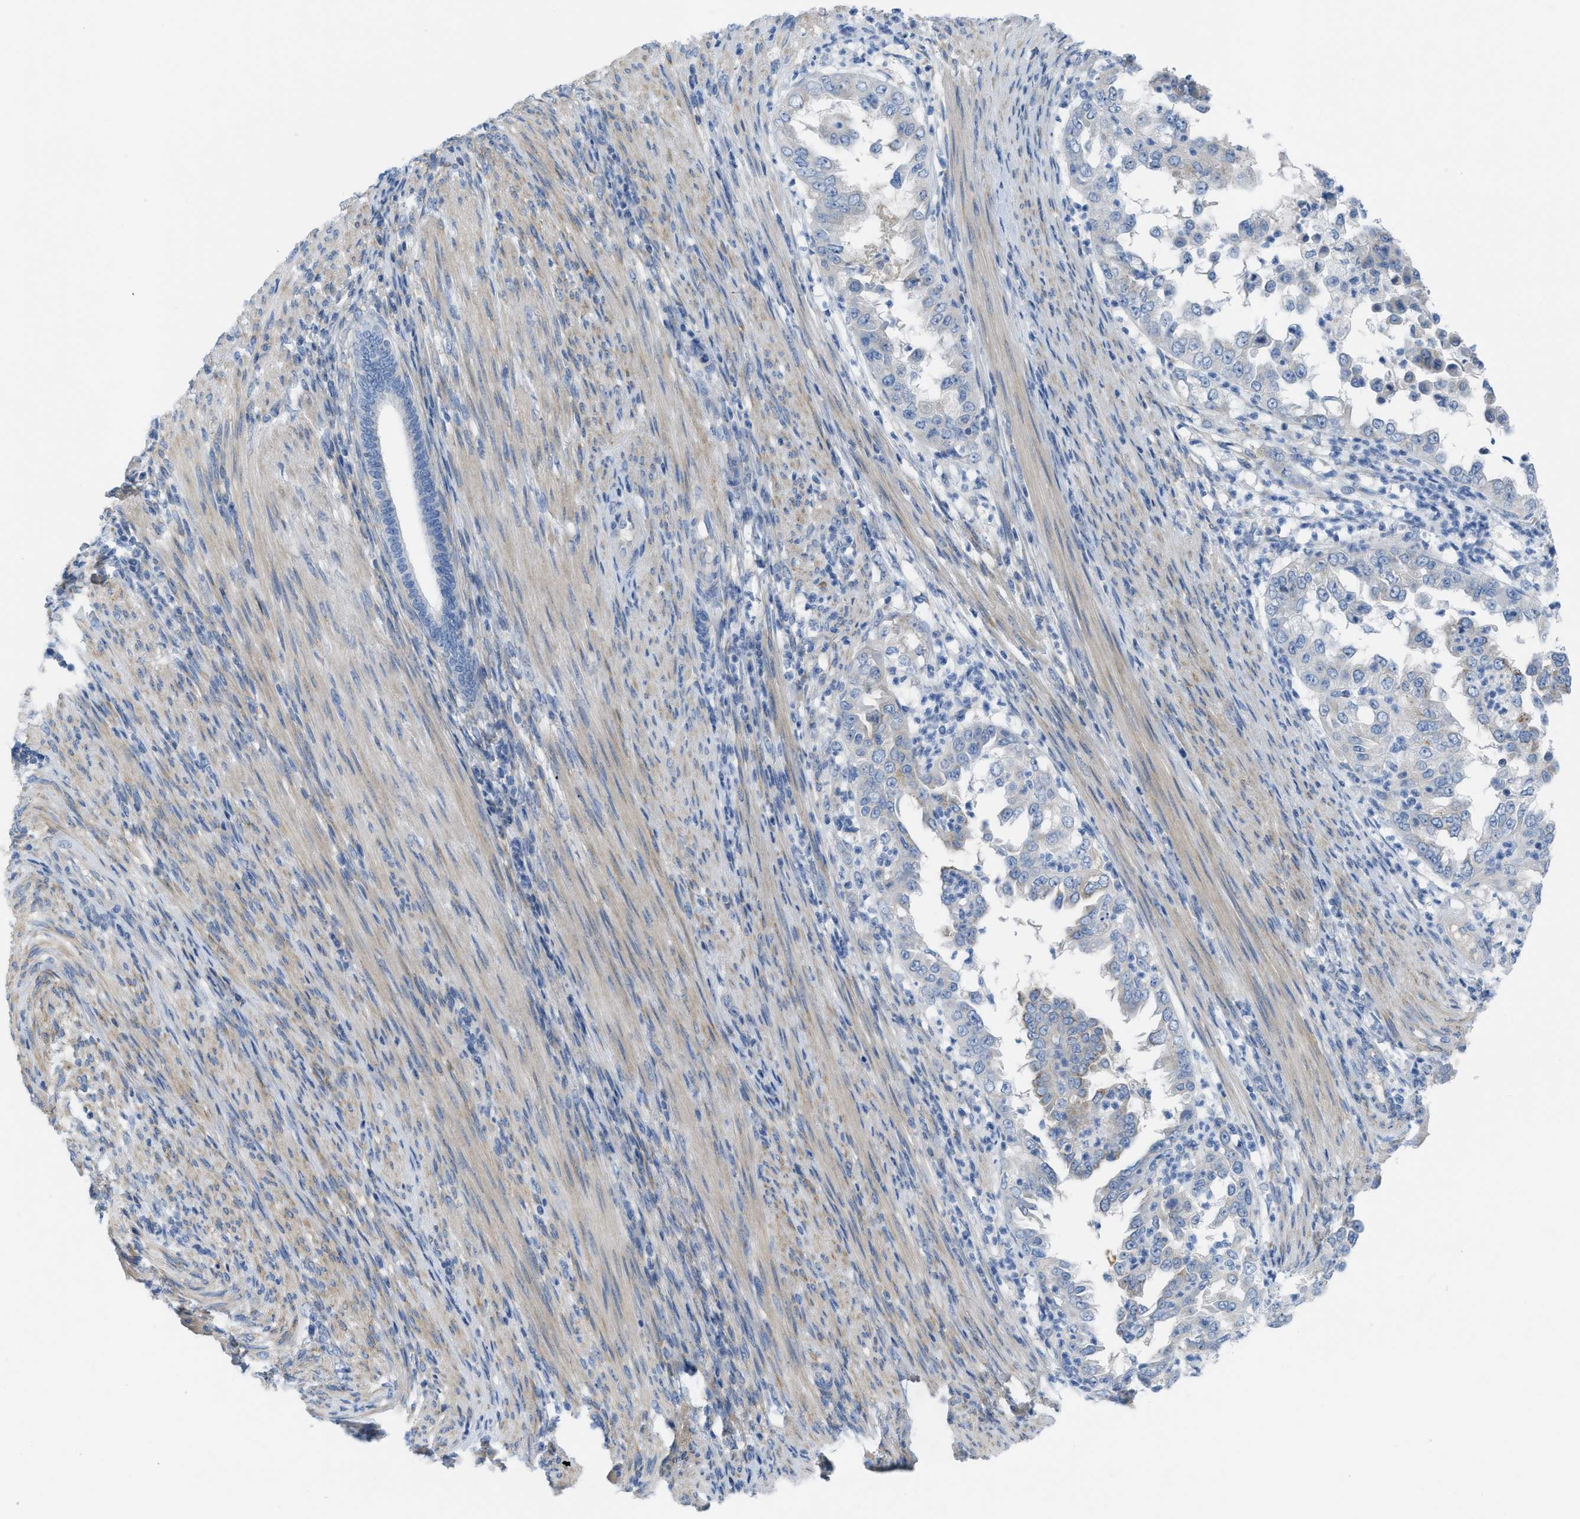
{"staining": {"intensity": "negative", "quantity": "none", "location": "none"}, "tissue": "endometrial cancer", "cell_type": "Tumor cells", "image_type": "cancer", "snomed": [{"axis": "morphology", "description": "Adenocarcinoma, NOS"}, {"axis": "topography", "description": "Endometrium"}], "caption": "This is an IHC histopathology image of endometrial cancer (adenocarcinoma). There is no positivity in tumor cells.", "gene": "ASGR1", "patient": {"sex": "female", "age": 85}}